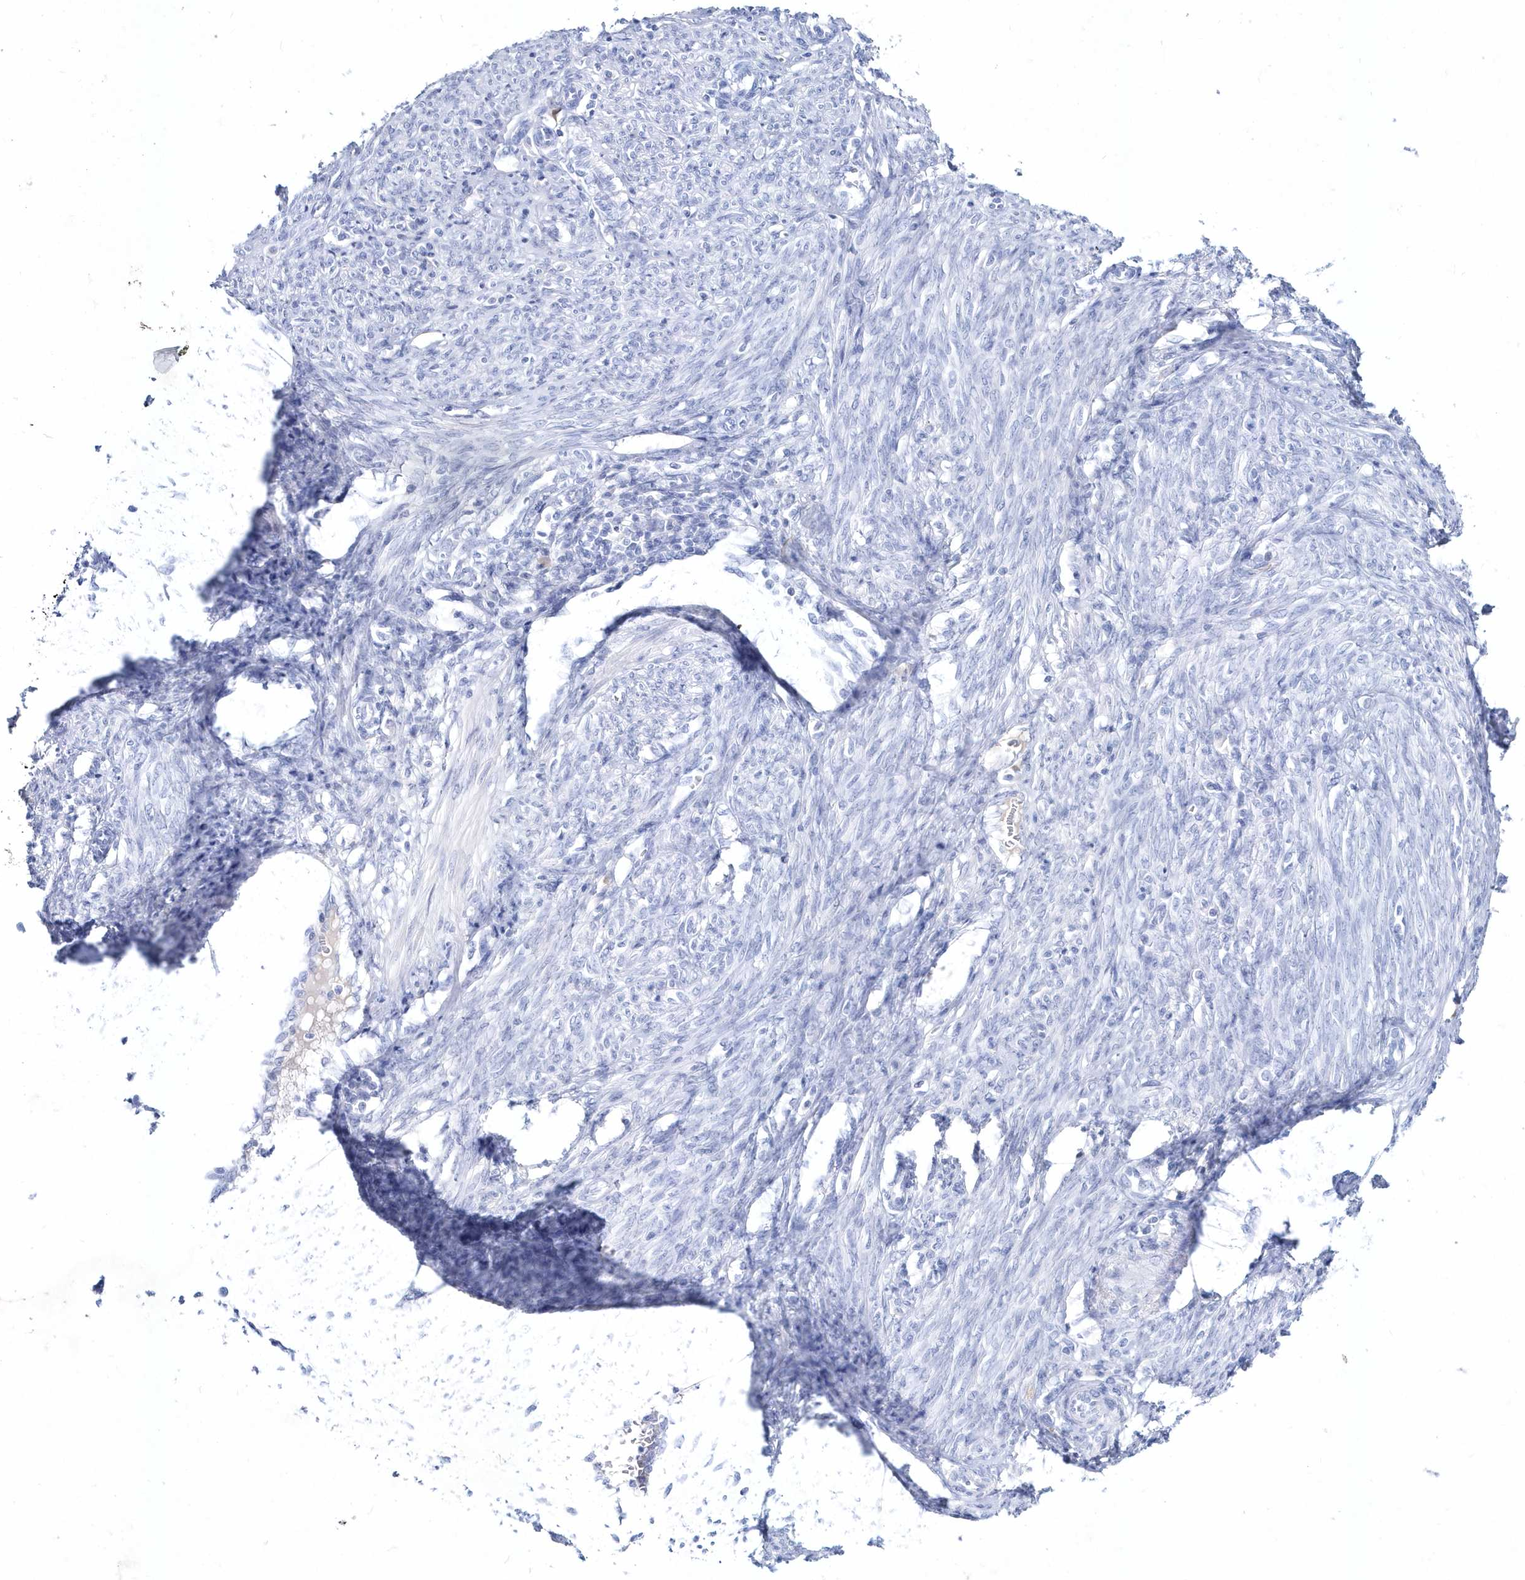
{"staining": {"intensity": "negative", "quantity": "none", "location": "none"}, "tissue": "endometrial cancer", "cell_type": "Tumor cells", "image_type": "cancer", "snomed": [{"axis": "morphology", "description": "Adenocarcinoma, NOS"}, {"axis": "topography", "description": "Uterus"}], "caption": "Image shows no significant protein expression in tumor cells of adenocarcinoma (endometrial).", "gene": "SPINK7", "patient": {"sex": "female", "age": 77}}